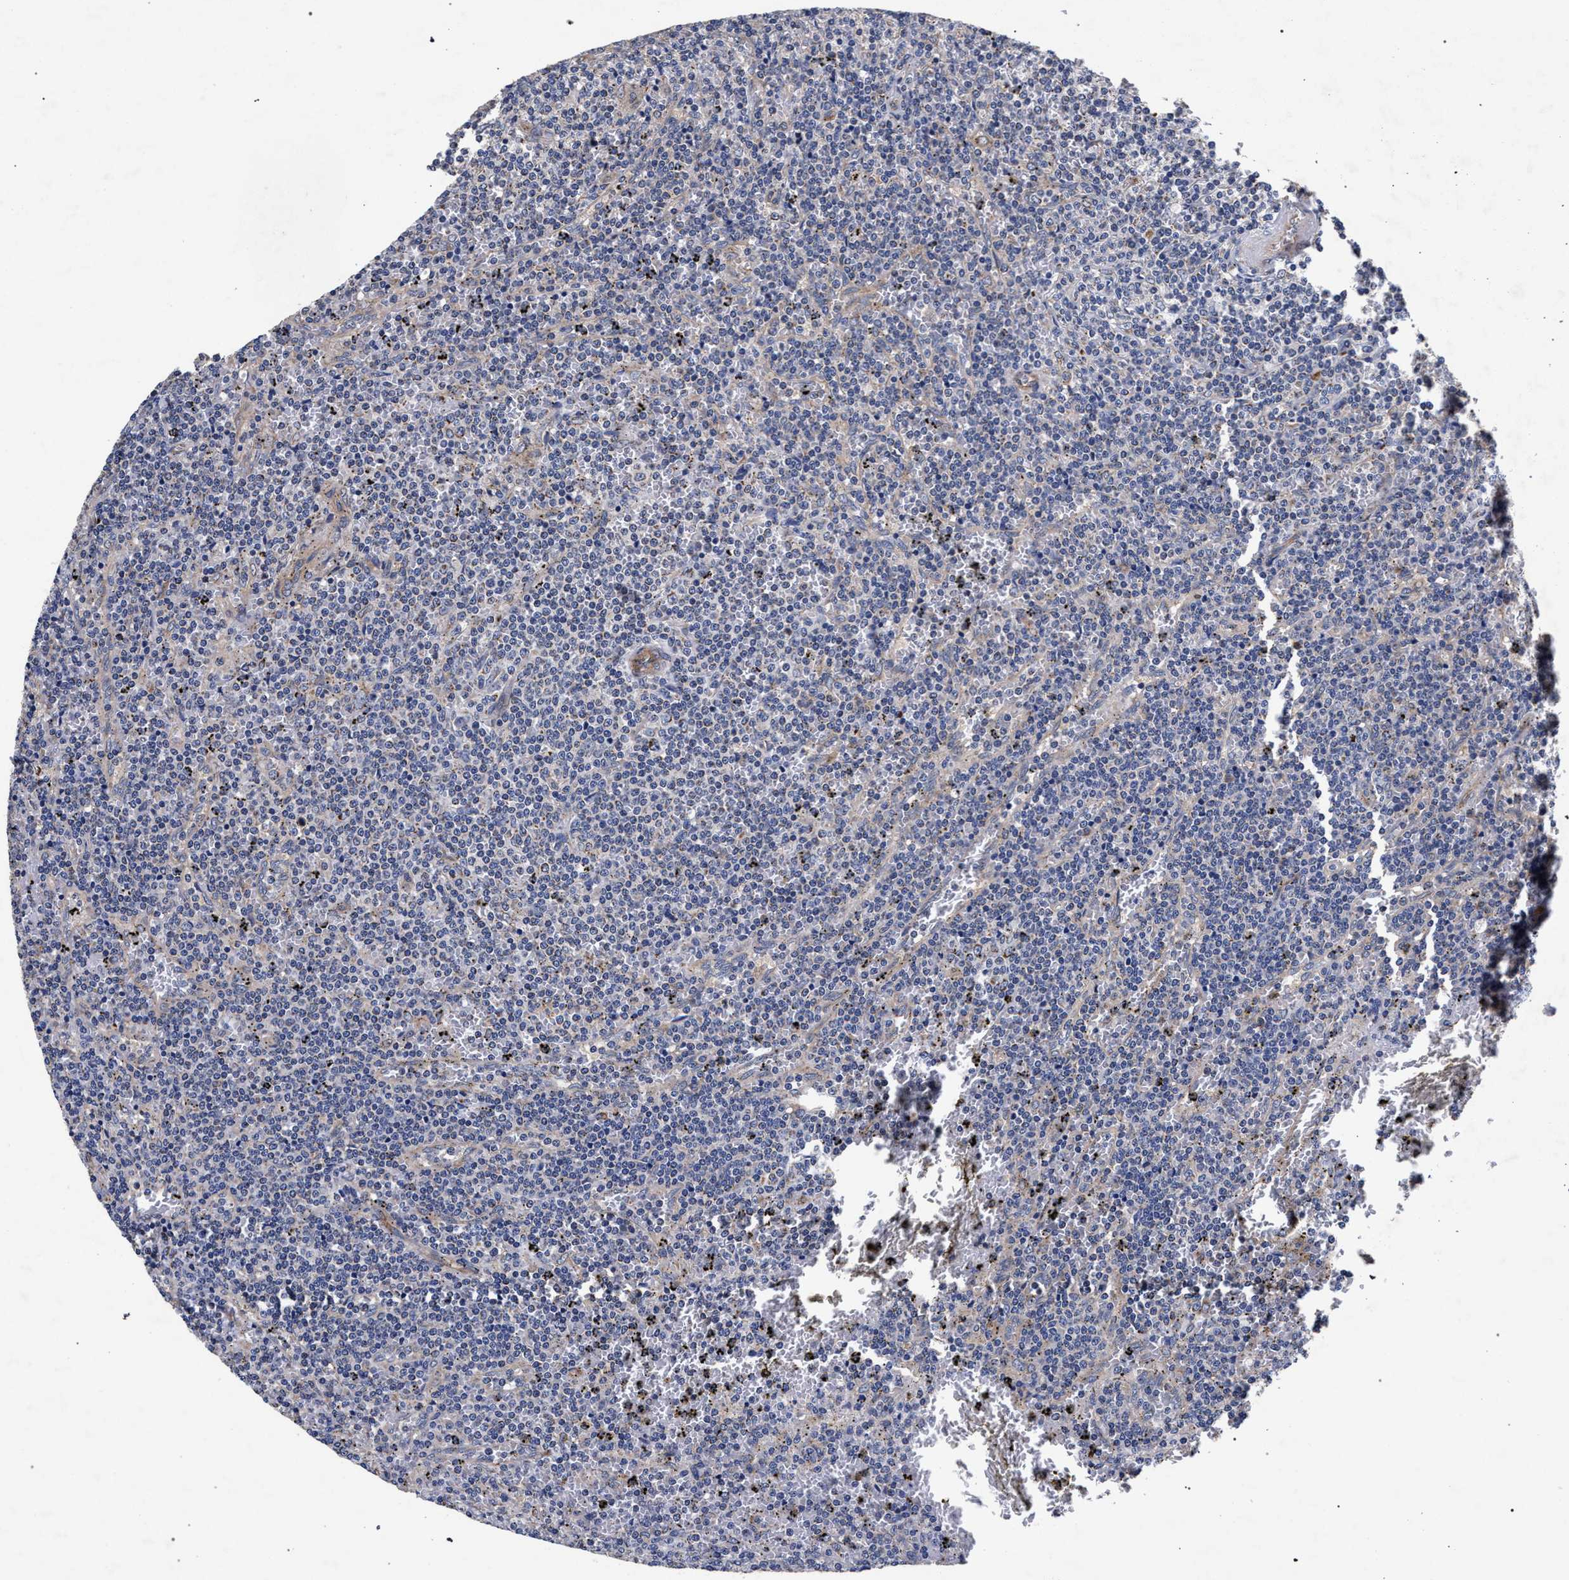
{"staining": {"intensity": "negative", "quantity": "none", "location": "none"}, "tissue": "lymphoma", "cell_type": "Tumor cells", "image_type": "cancer", "snomed": [{"axis": "morphology", "description": "Malignant lymphoma, non-Hodgkin's type, Low grade"}, {"axis": "topography", "description": "Spleen"}], "caption": "Micrograph shows no significant protein positivity in tumor cells of lymphoma.", "gene": "CFAP95", "patient": {"sex": "female", "age": 50}}